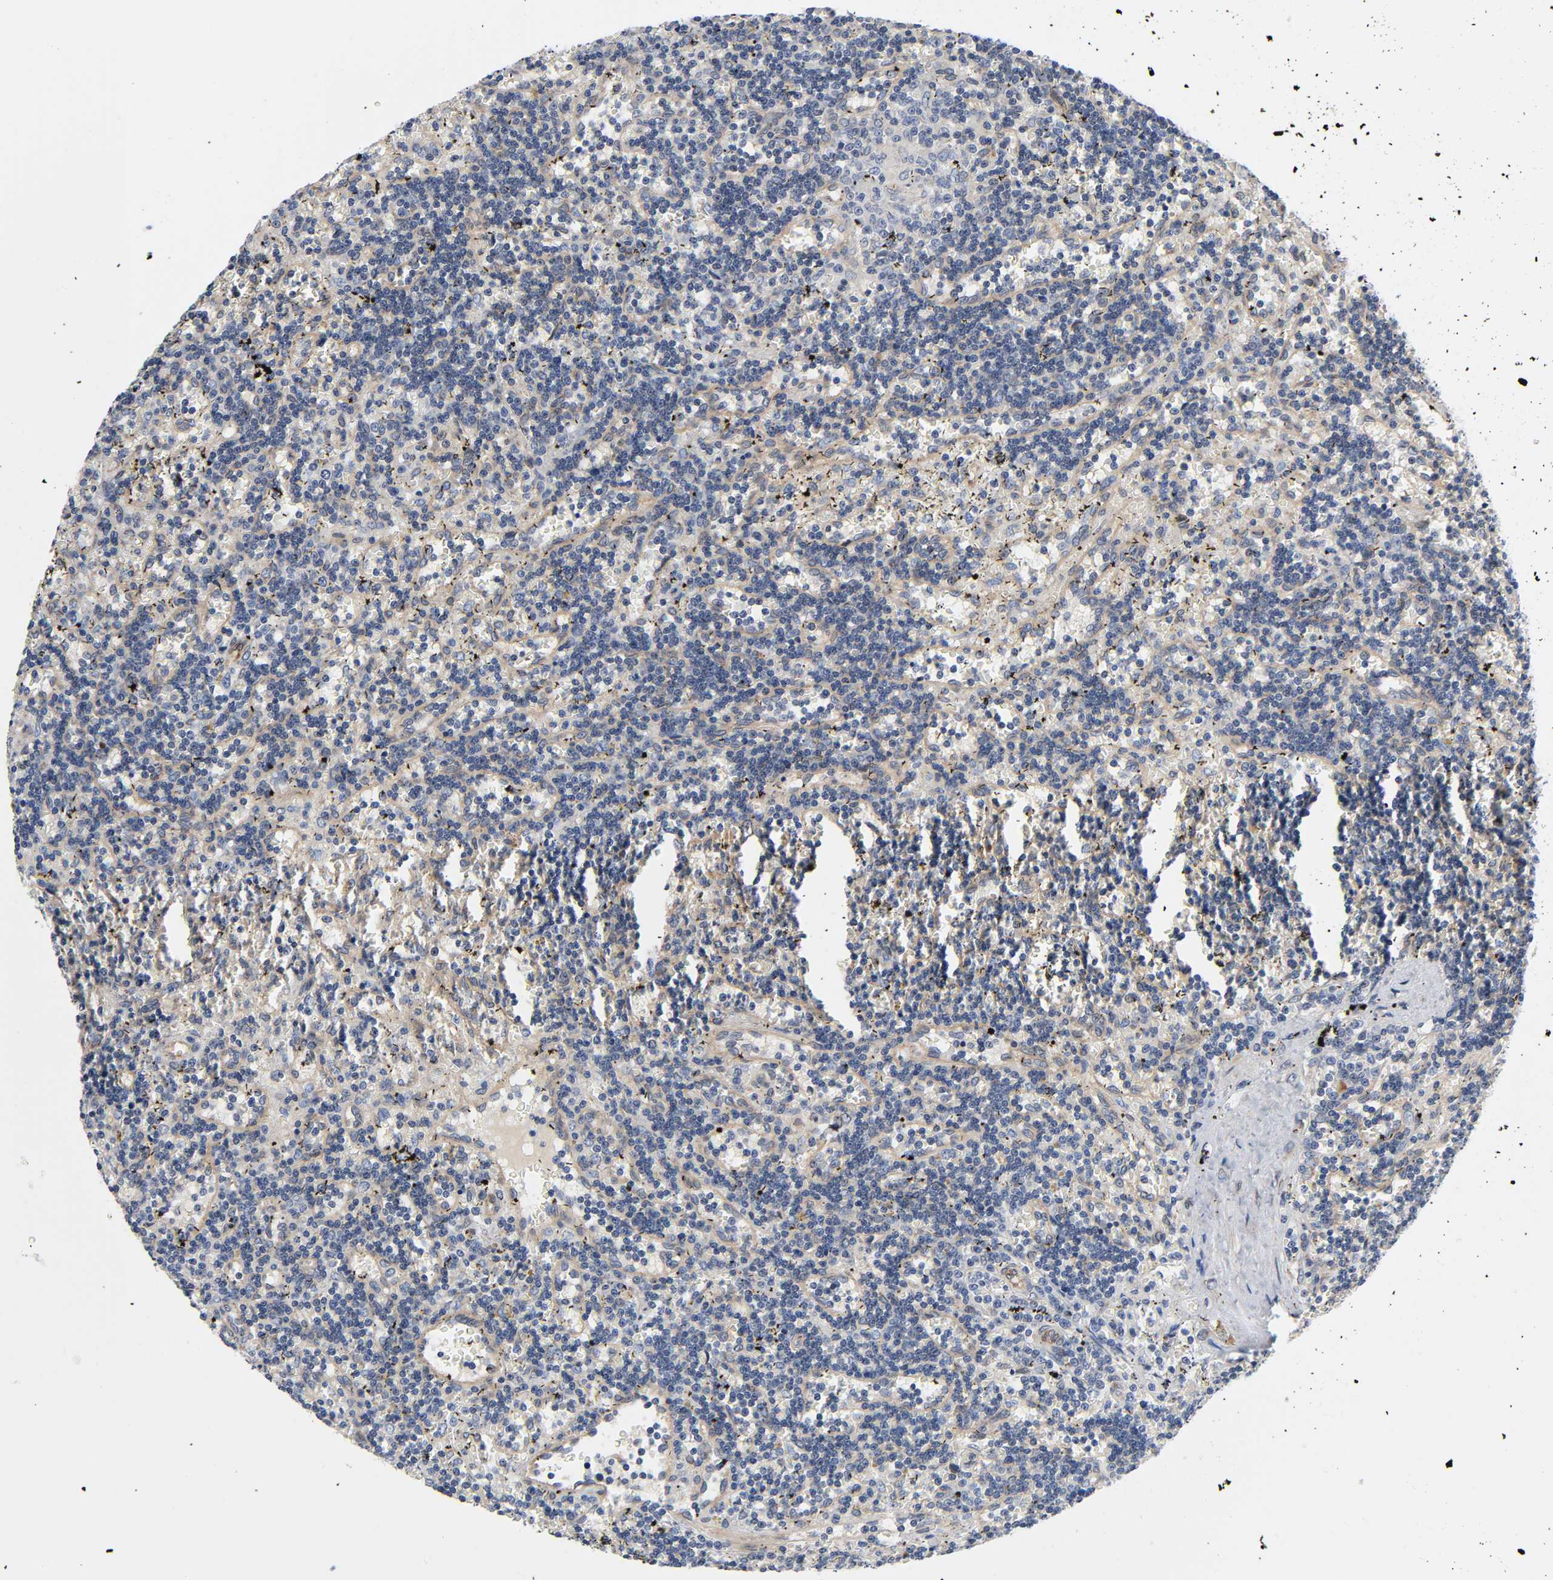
{"staining": {"intensity": "negative", "quantity": "none", "location": "none"}, "tissue": "lymphoma", "cell_type": "Tumor cells", "image_type": "cancer", "snomed": [{"axis": "morphology", "description": "Malignant lymphoma, non-Hodgkin's type, Low grade"}, {"axis": "topography", "description": "Spleen"}], "caption": "An immunohistochemistry (IHC) histopathology image of lymphoma is shown. There is no staining in tumor cells of lymphoma.", "gene": "ASB6", "patient": {"sex": "male", "age": 60}}